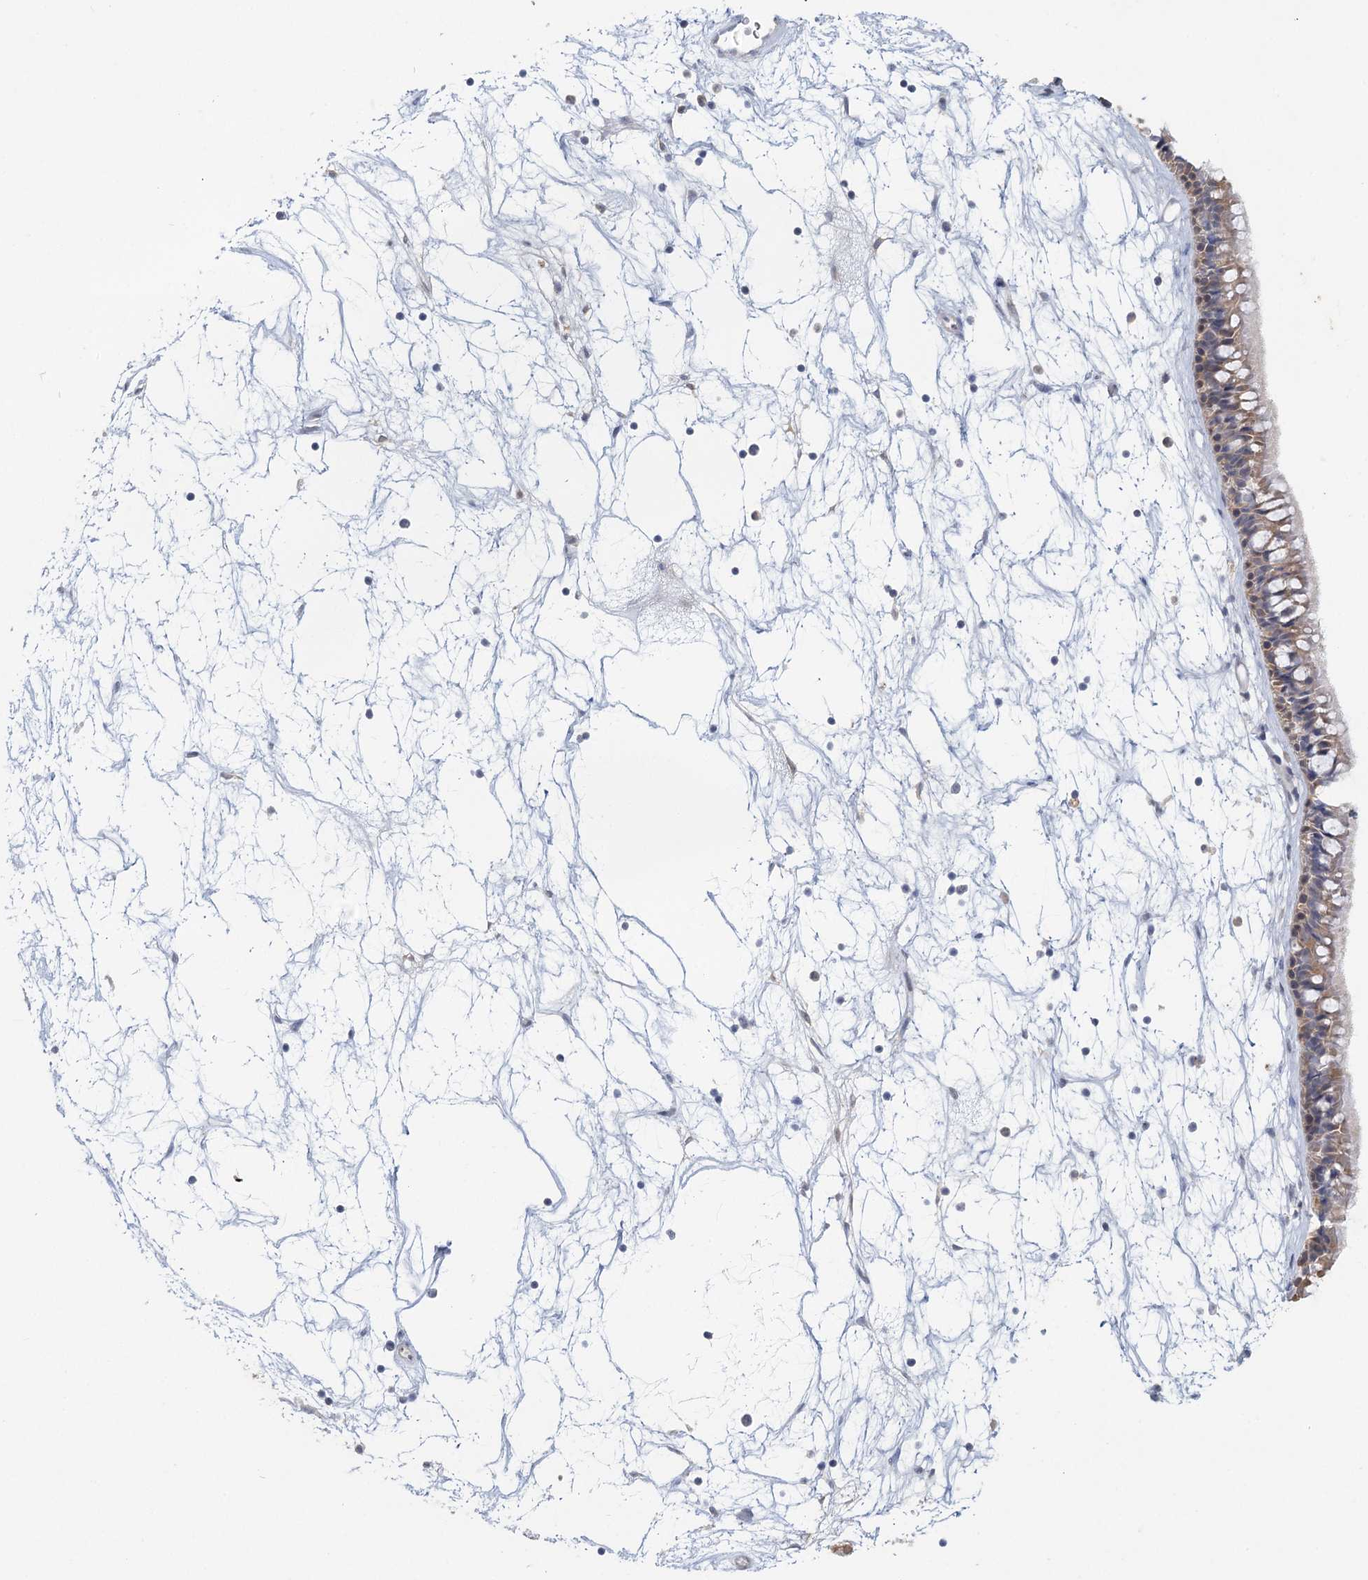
{"staining": {"intensity": "weak", "quantity": ">75%", "location": "cytoplasmic/membranous"}, "tissue": "nasopharynx", "cell_type": "Respiratory epithelial cells", "image_type": "normal", "snomed": [{"axis": "morphology", "description": "Normal tissue, NOS"}, {"axis": "topography", "description": "Nasopharynx"}], "caption": "A high-resolution micrograph shows IHC staining of normal nasopharynx, which displays weak cytoplasmic/membranous expression in about >75% of respiratory epithelial cells.", "gene": "MYO7B", "patient": {"sex": "male", "age": 64}}